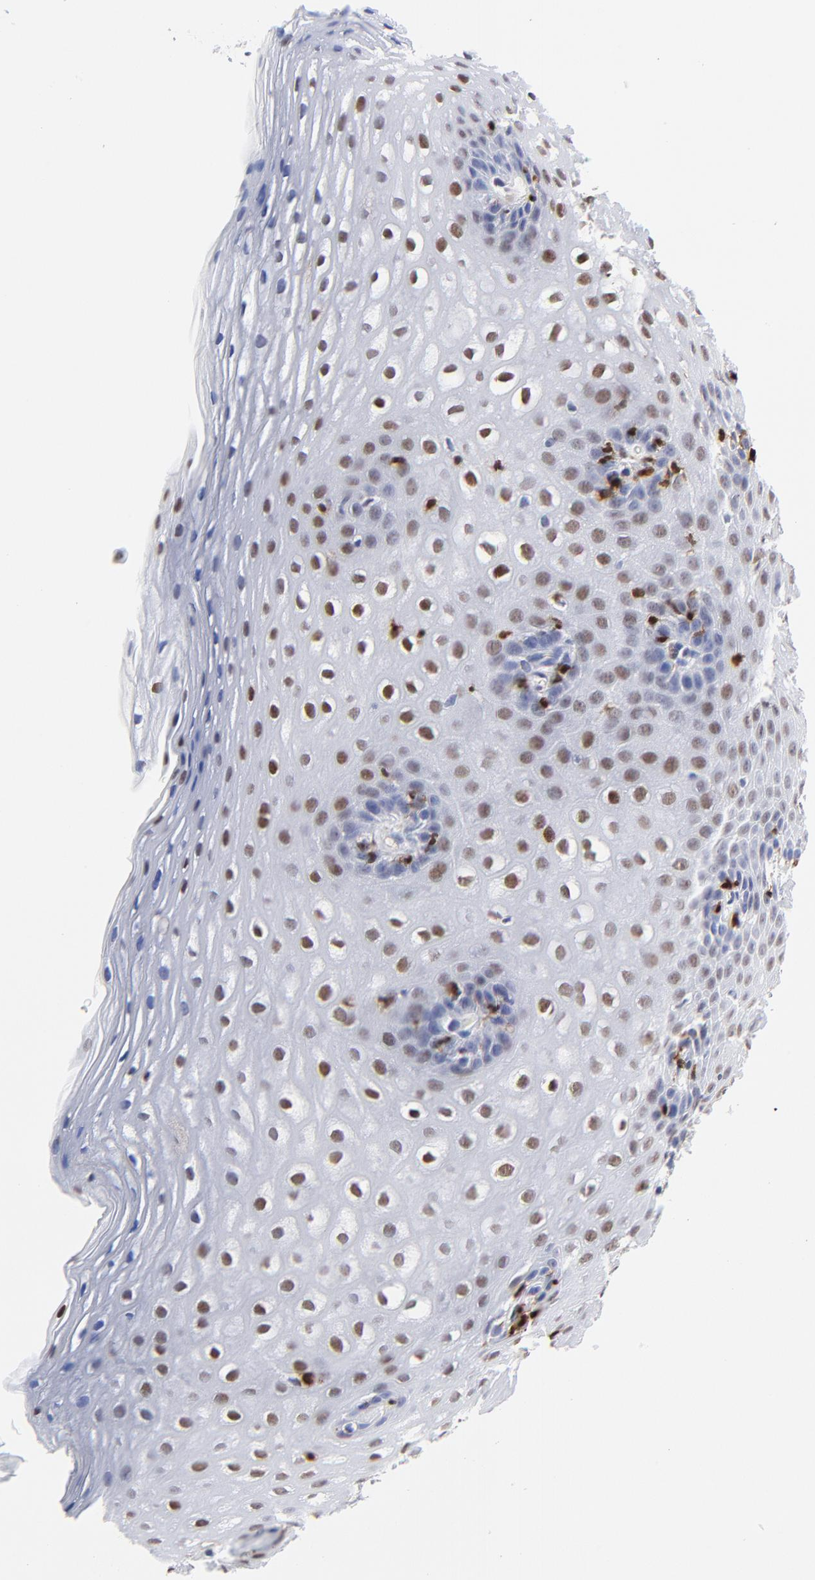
{"staining": {"intensity": "weak", "quantity": "25%-75%", "location": "nuclear"}, "tissue": "esophagus", "cell_type": "Squamous epithelial cells", "image_type": "normal", "snomed": [{"axis": "morphology", "description": "Normal tissue, NOS"}, {"axis": "topography", "description": "Esophagus"}], "caption": "Protein expression by immunohistochemistry shows weak nuclear expression in about 25%-75% of squamous epithelial cells in unremarkable esophagus.", "gene": "ZAP70", "patient": {"sex": "female", "age": 70}}